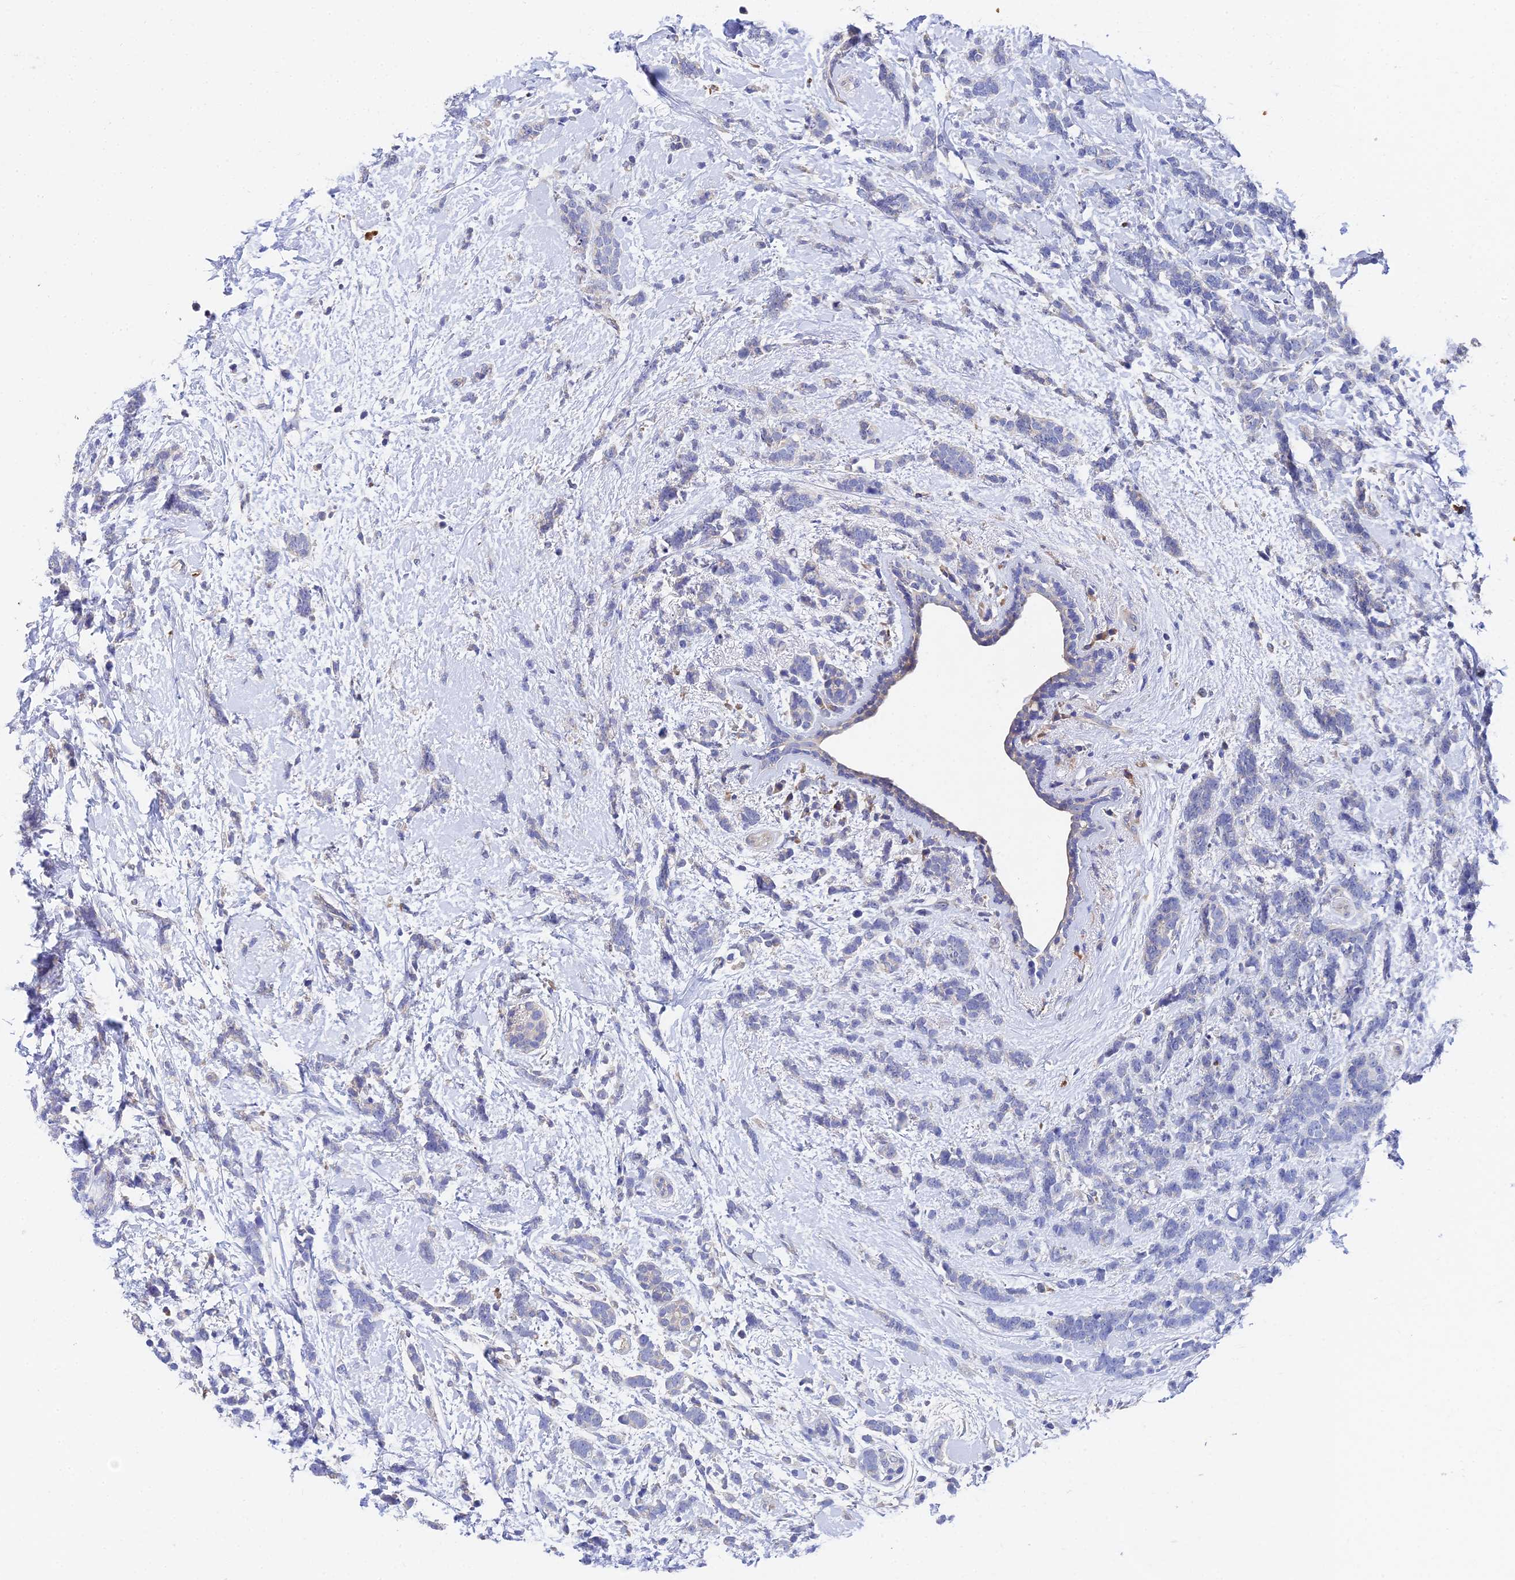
{"staining": {"intensity": "negative", "quantity": "none", "location": "none"}, "tissue": "breast cancer", "cell_type": "Tumor cells", "image_type": "cancer", "snomed": [{"axis": "morphology", "description": "Lobular carcinoma"}, {"axis": "topography", "description": "Breast"}], "caption": "An IHC image of breast lobular carcinoma is shown. There is no staining in tumor cells of breast lobular carcinoma.", "gene": "UBE2L3", "patient": {"sex": "female", "age": 58}}